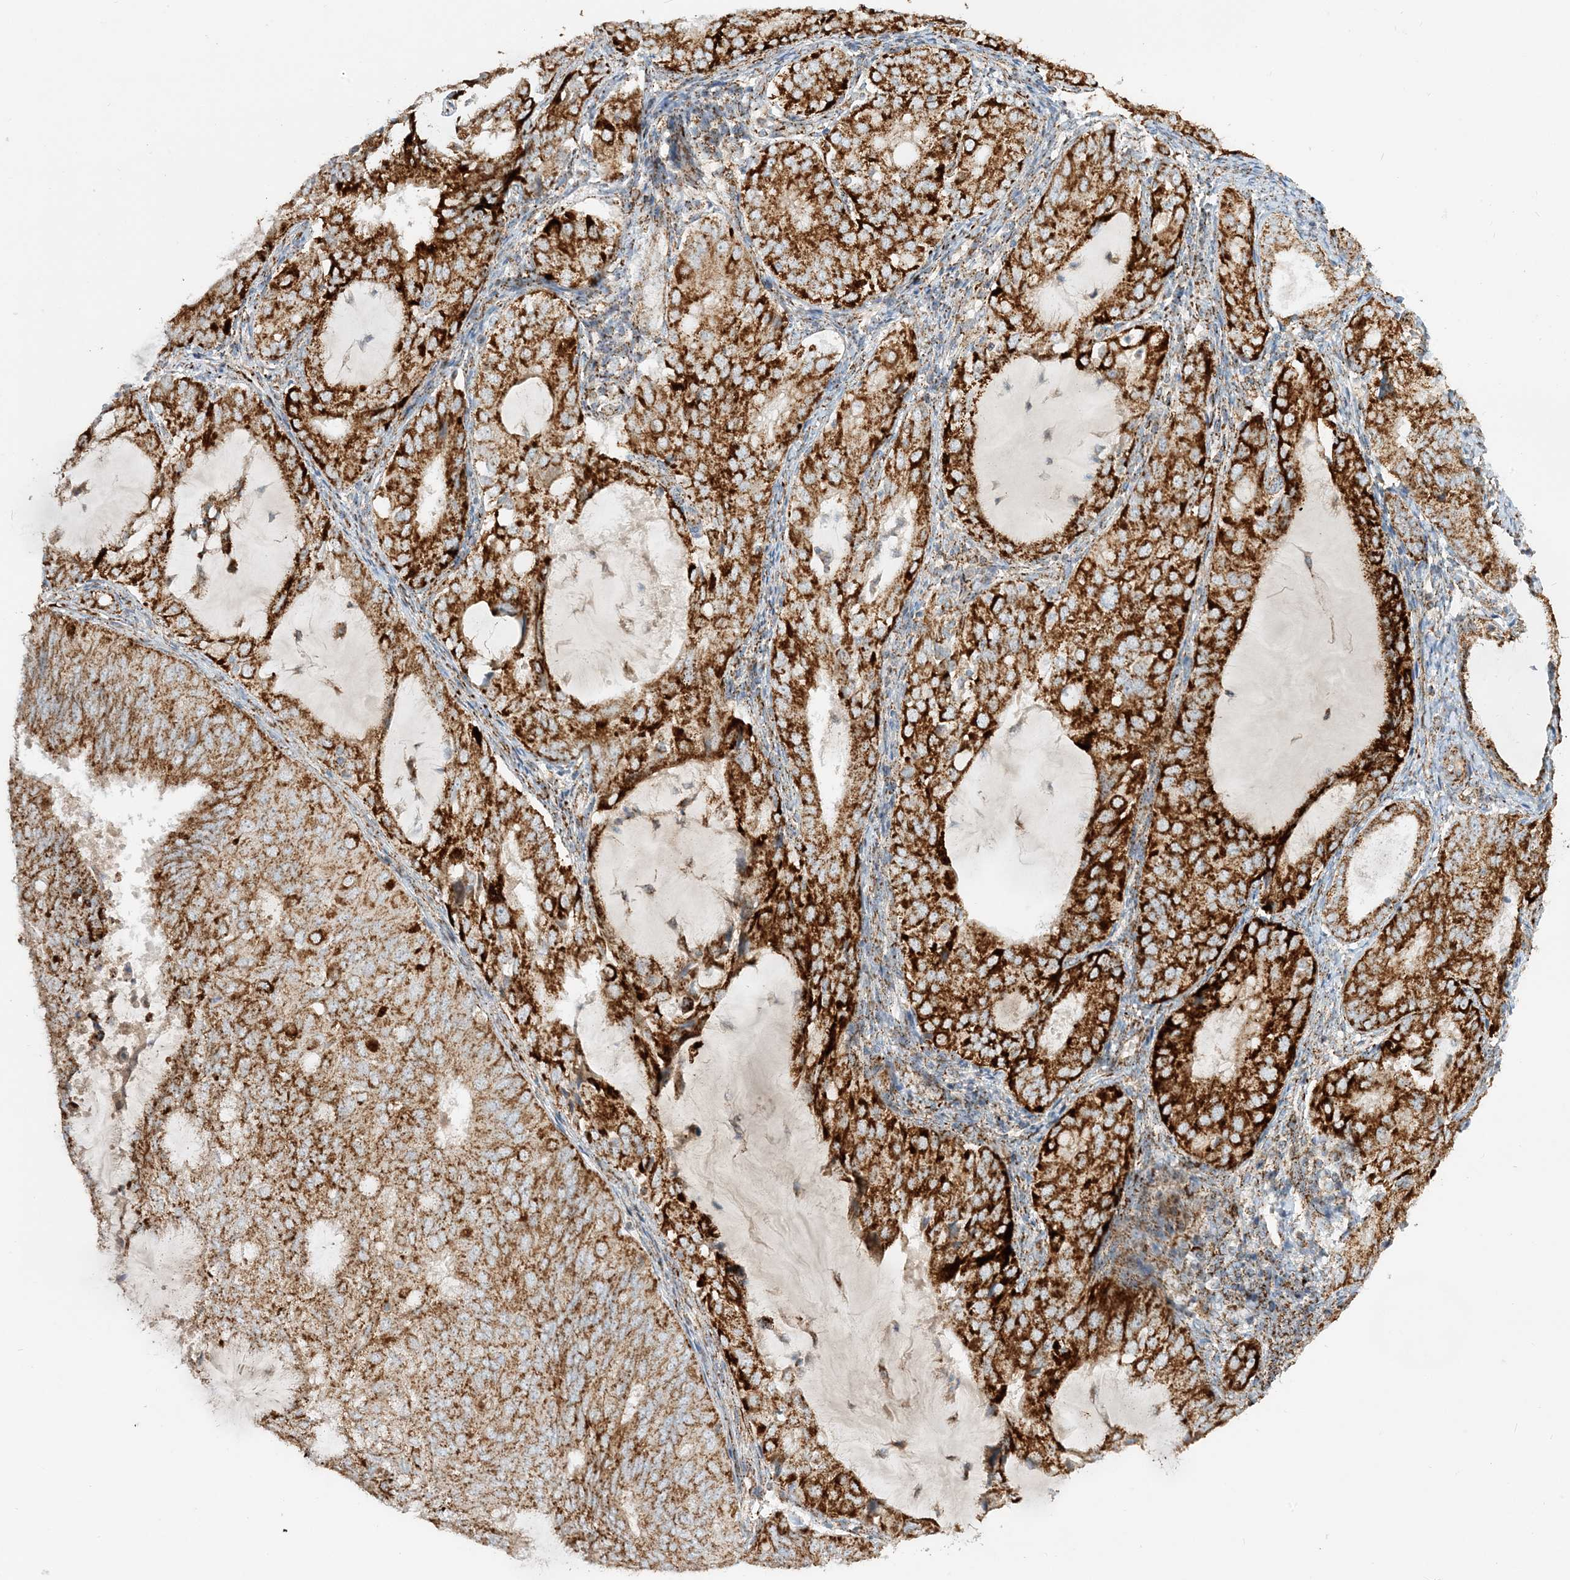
{"staining": {"intensity": "strong", "quantity": ">75%", "location": "cytoplasmic/membranous"}, "tissue": "endometrial cancer", "cell_type": "Tumor cells", "image_type": "cancer", "snomed": [{"axis": "morphology", "description": "Adenocarcinoma, NOS"}, {"axis": "topography", "description": "Endometrium"}], "caption": "Endometrial adenocarcinoma stained for a protein (brown) displays strong cytoplasmic/membranous positive expression in approximately >75% of tumor cells.", "gene": "NDUFAF3", "patient": {"sex": "female", "age": 81}}